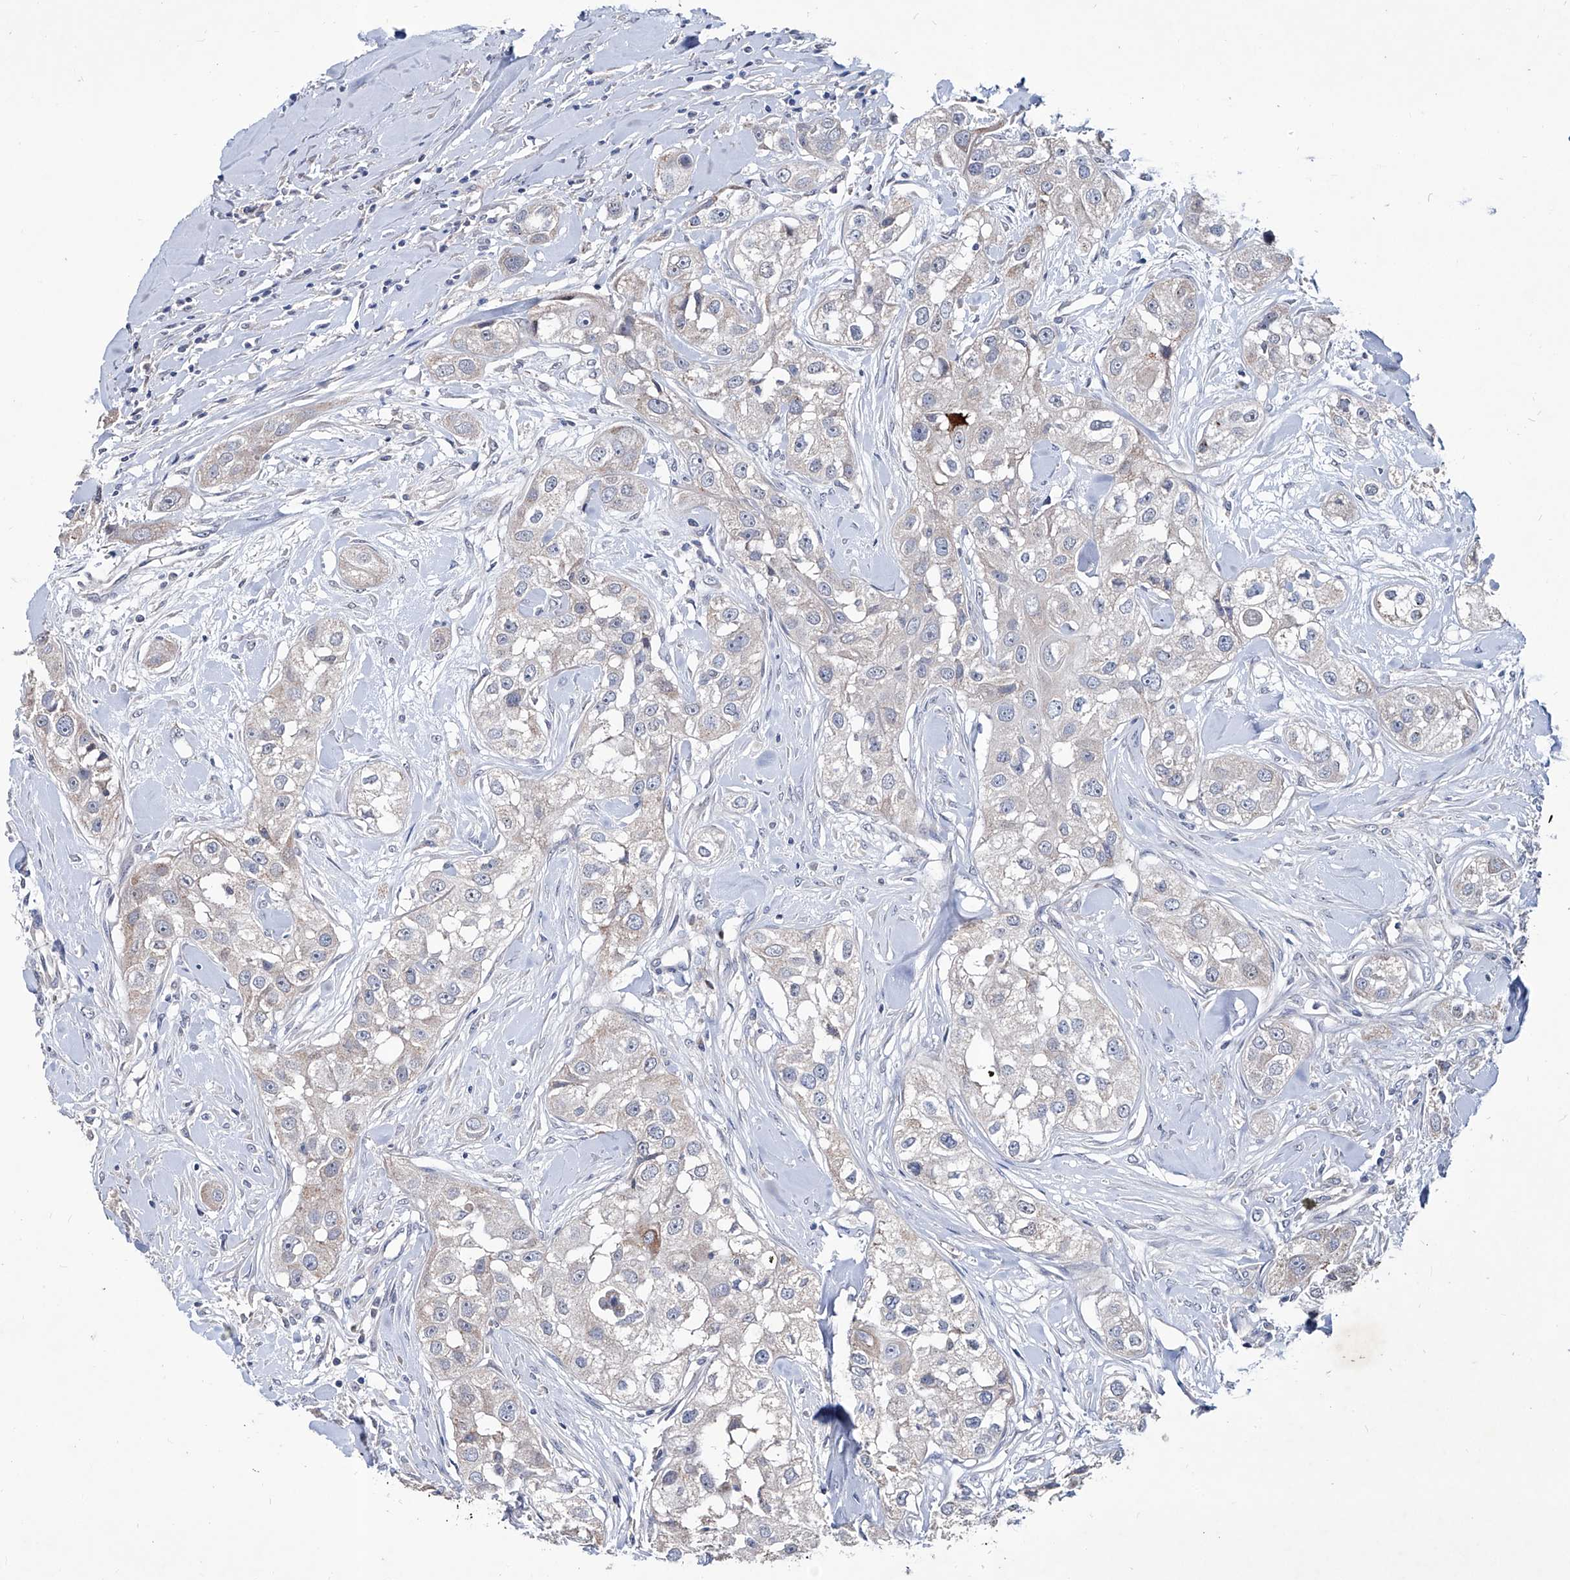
{"staining": {"intensity": "weak", "quantity": "<25%", "location": "cytoplasmic/membranous"}, "tissue": "head and neck cancer", "cell_type": "Tumor cells", "image_type": "cancer", "snomed": [{"axis": "morphology", "description": "Normal tissue, NOS"}, {"axis": "morphology", "description": "Squamous cell carcinoma, NOS"}, {"axis": "topography", "description": "Skeletal muscle"}, {"axis": "topography", "description": "Head-Neck"}], "caption": "Tumor cells show no significant staining in head and neck cancer (squamous cell carcinoma).", "gene": "KLHL17", "patient": {"sex": "male", "age": 51}}